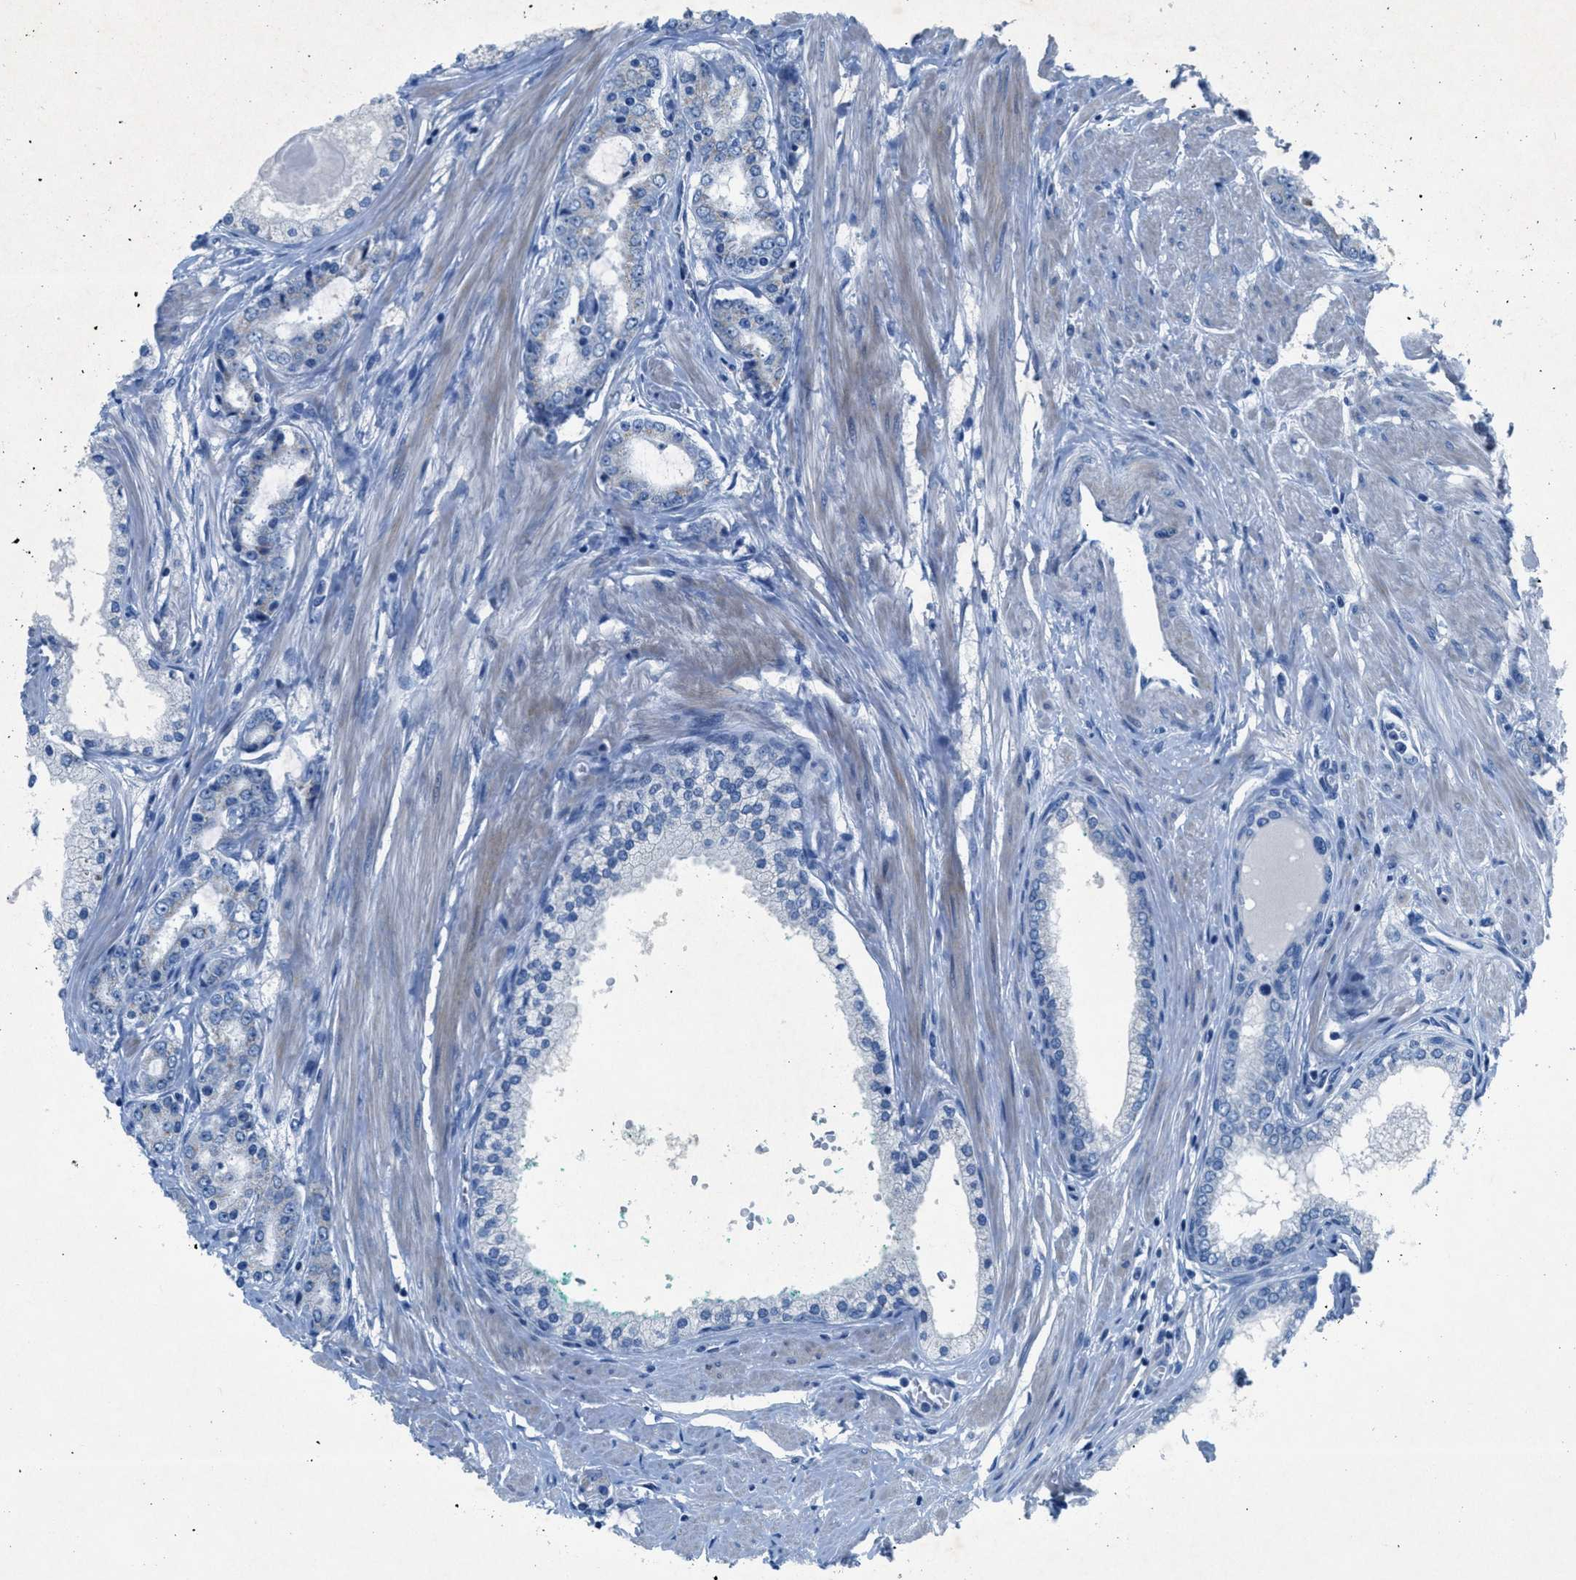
{"staining": {"intensity": "negative", "quantity": "none", "location": "none"}, "tissue": "prostate cancer", "cell_type": "Tumor cells", "image_type": "cancer", "snomed": [{"axis": "morphology", "description": "Adenocarcinoma, Low grade"}, {"axis": "topography", "description": "Prostate"}], "caption": "This is an immunohistochemistry (IHC) histopathology image of human prostate cancer (adenocarcinoma (low-grade)). There is no positivity in tumor cells.", "gene": "GALNT17", "patient": {"sex": "male", "age": 63}}